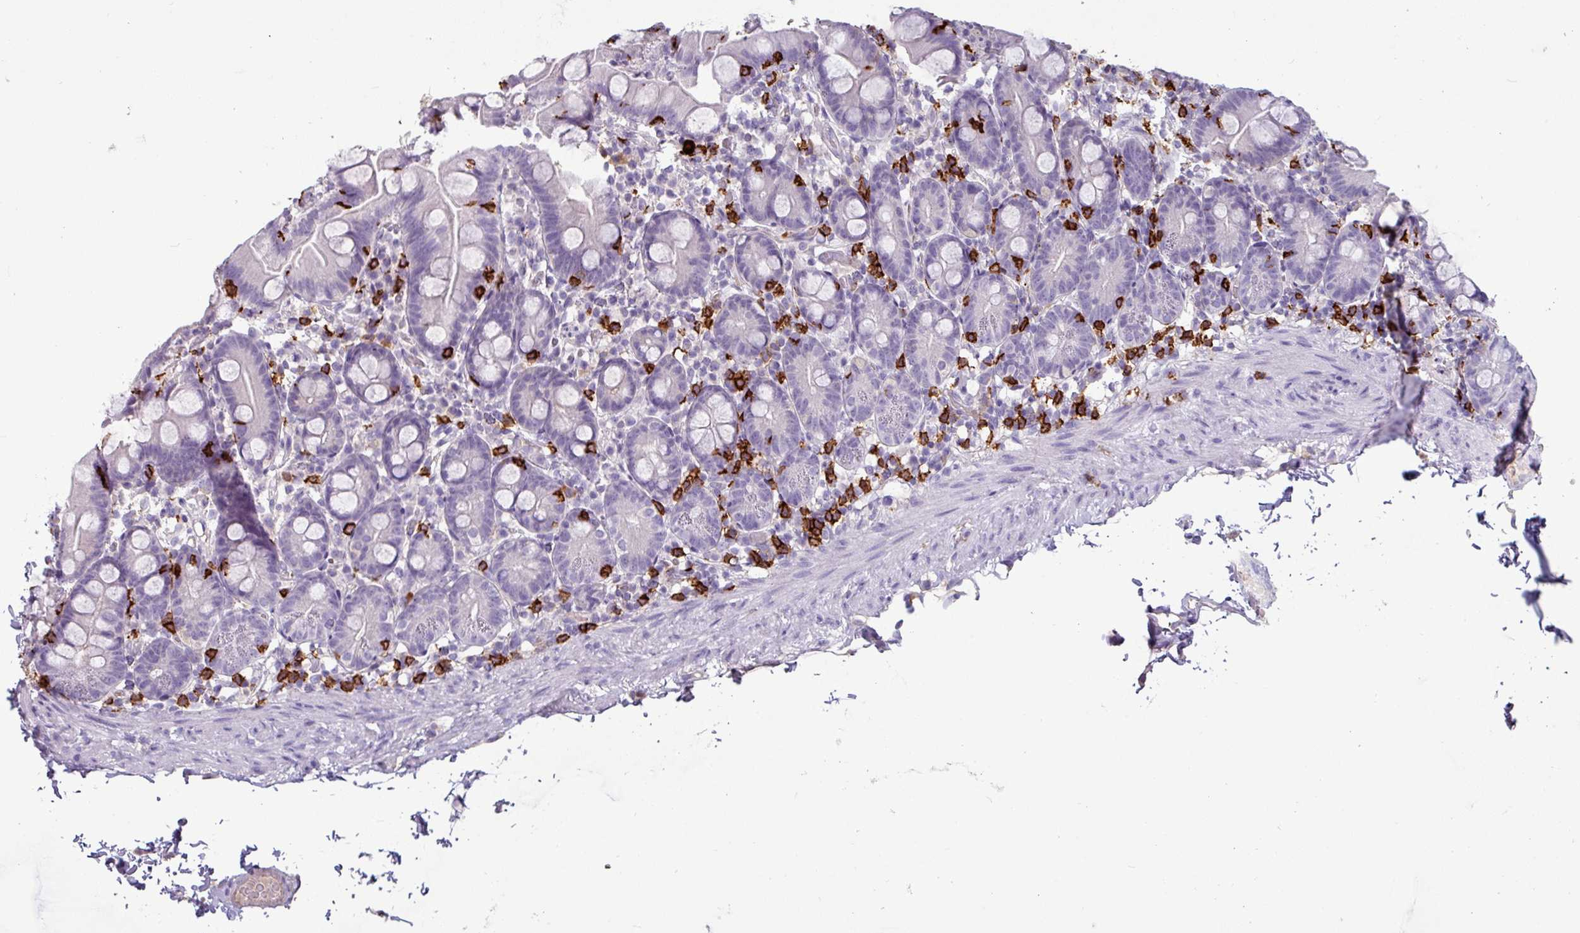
{"staining": {"intensity": "negative", "quantity": "none", "location": "none"}, "tissue": "small intestine", "cell_type": "Glandular cells", "image_type": "normal", "snomed": [{"axis": "morphology", "description": "Normal tissue, NOS"}, {"axis": "topography", "description": "Small intestine"}], "caption": "This image is of unremarkable small intestine stained with immunohistochemistry (IHC) to label a protein in brown with the nuclei are counter-stained blue. There is no positivity in glandular cells. (Stains: DAB immunohistochemistry with hematoxylin counter stain, Microscopy: brightfield microscopy at high magnification).", "gene": "CD8A", "patient": {"sex": "female", "age": 68}}